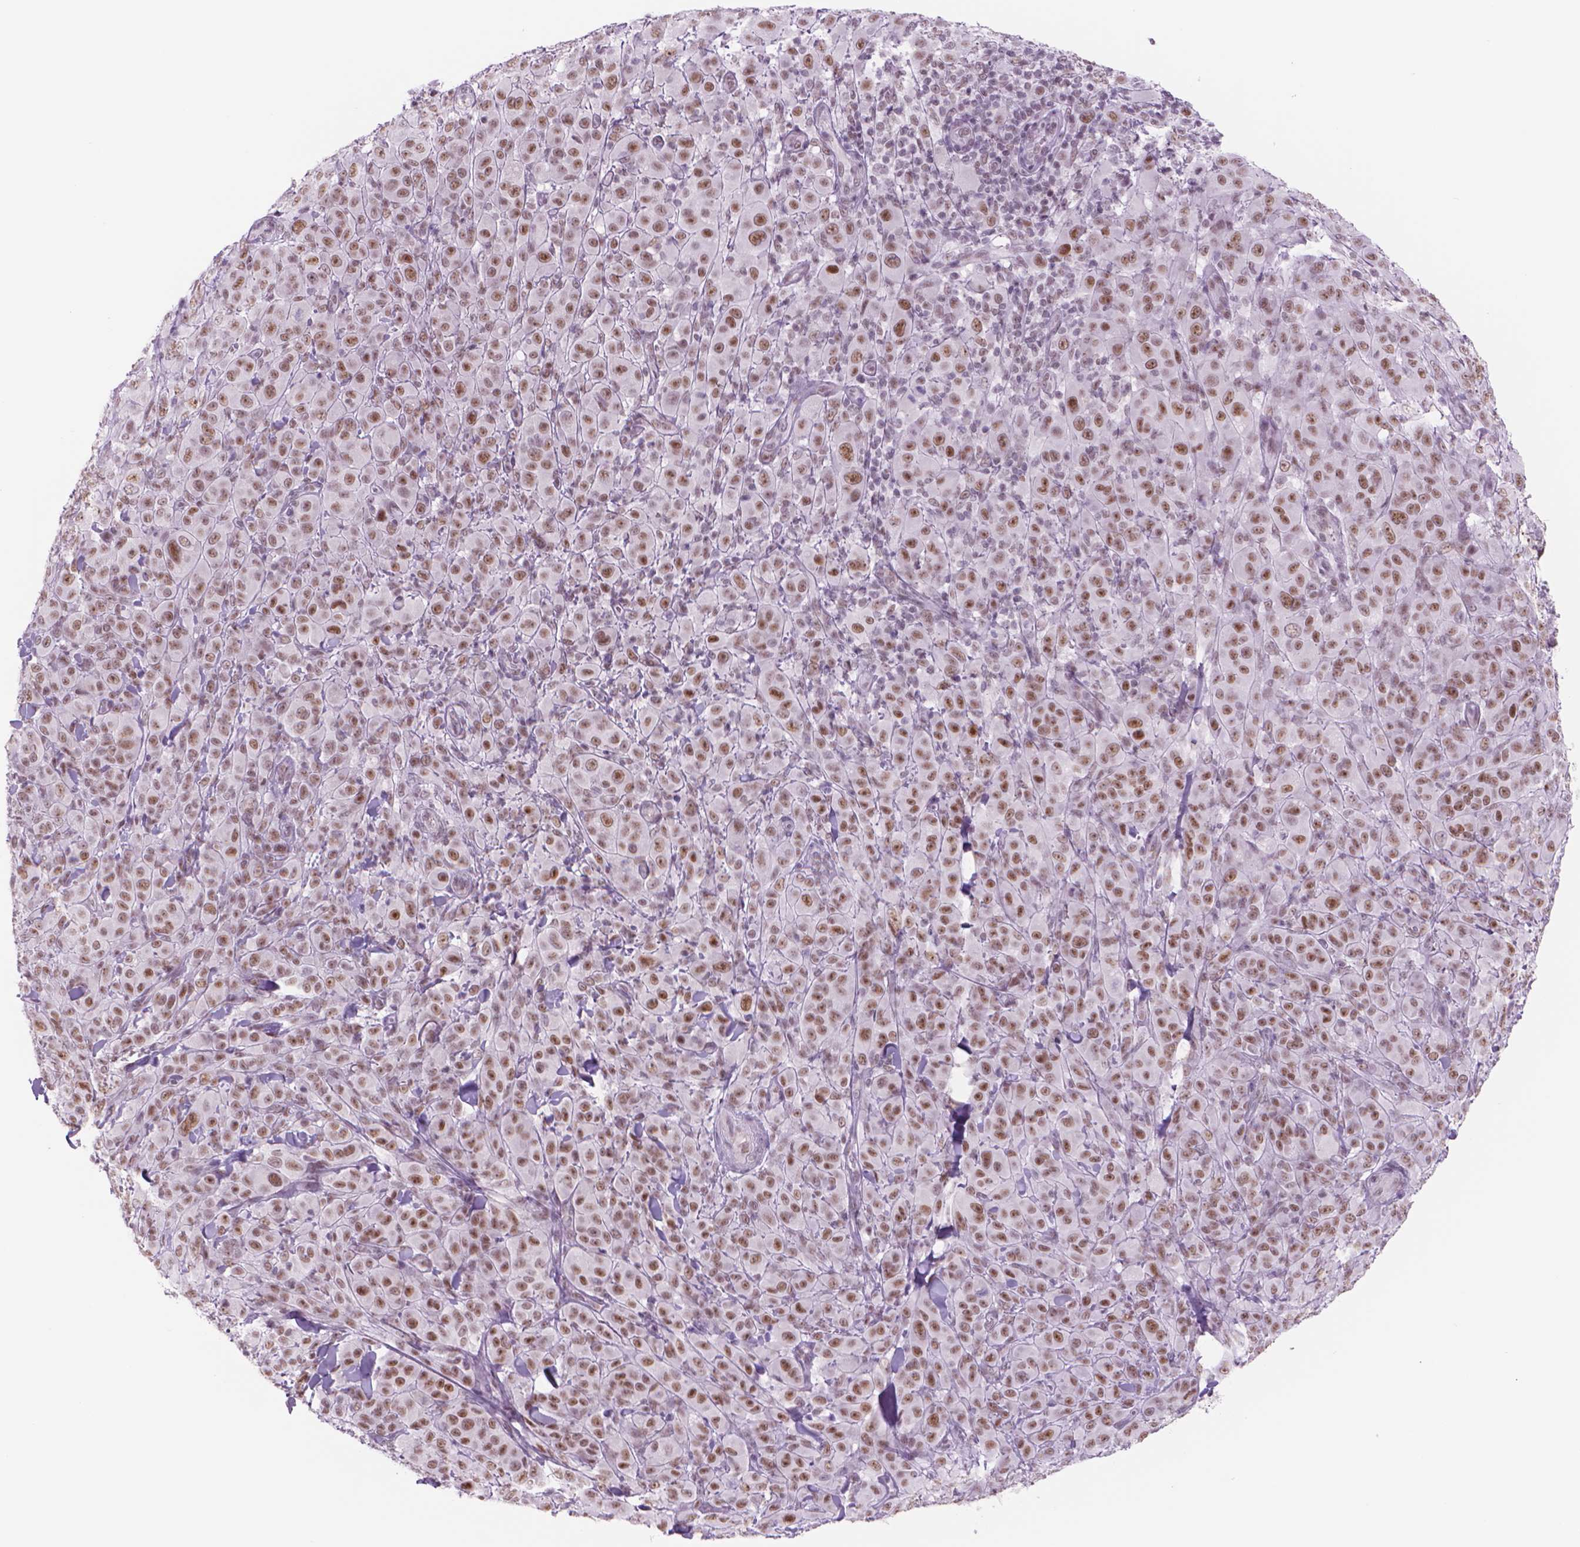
{"staining": {"intensity": "moderate", "quantity": ">75%", "location": "nuclear"}, "tissue": "melanoma", "cell_type": "Tumor cells", "image_type": "cancer", "snomed": [{"axis": "morphology", "description": "Malignant melanoma, NOS"}, {"axis": "topography", "description": "Skin"}], "caption": "Approximately >75% of tumor cells in melanoma display moderate nuclear protein staining as visualized by brown immunohistochemical staining.", "gene": "POLR3D", "patient": {"sex": "female", "age": 87}}